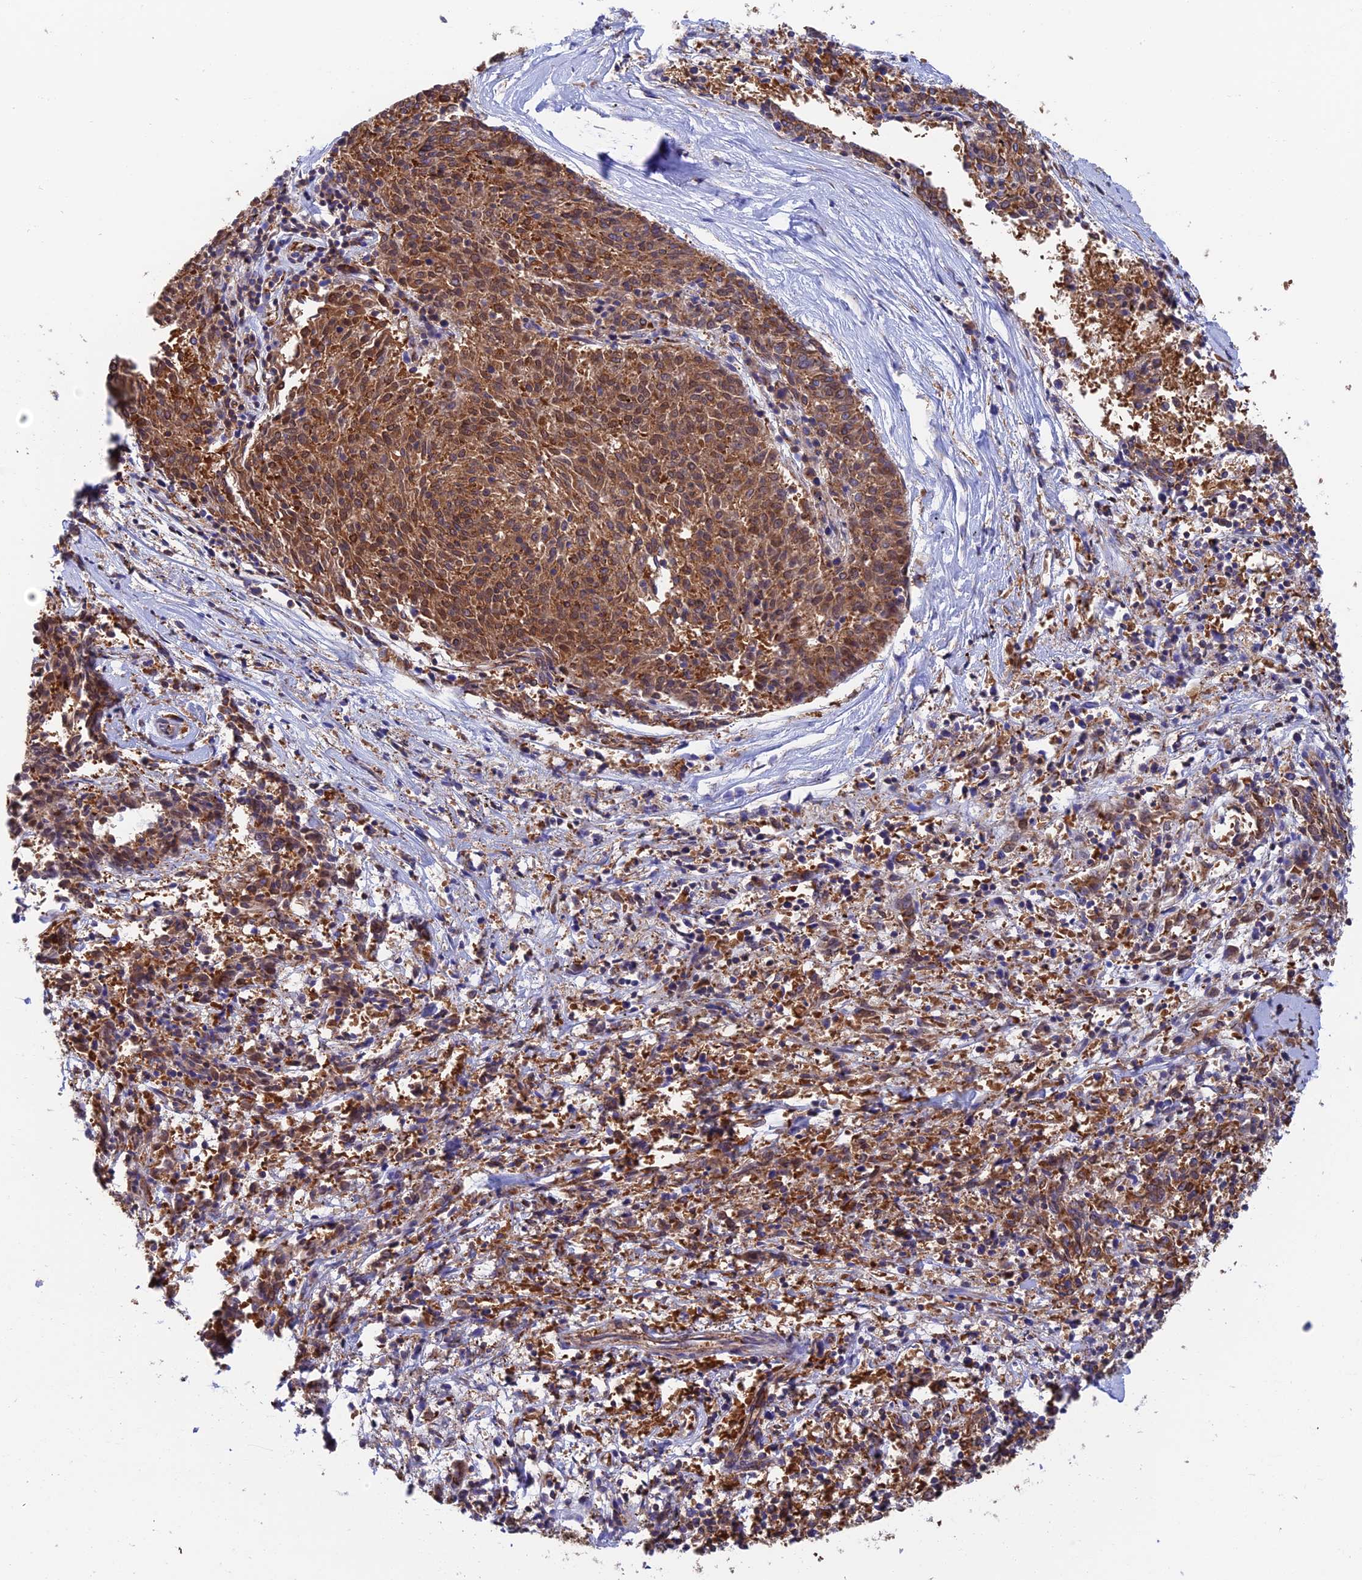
{"staining": {"intensity": "moderate", "quantity": ">75%", "location": "cytoplasmic/membranous"}, "tissue": "melanoma", "cell_type": "Tumor cells", "image_type": "cancer", "snomed": [{"axis": "morphology", "description": "Malignant melanoma, NOS"}, {"axis": "topography", "description": "Skin"}], "caption": "Immunohistochemical staining of human melanoma exhibits medium levels of moderate cytoplasmic/membranous protein expression in approximately >75% of tumor cells. Immunohistochemistry stains the protein of interest in brown and the nuclei are stained blue.", "gene": "DCTN2", "patient": {"sex": "female", "age": 72}}